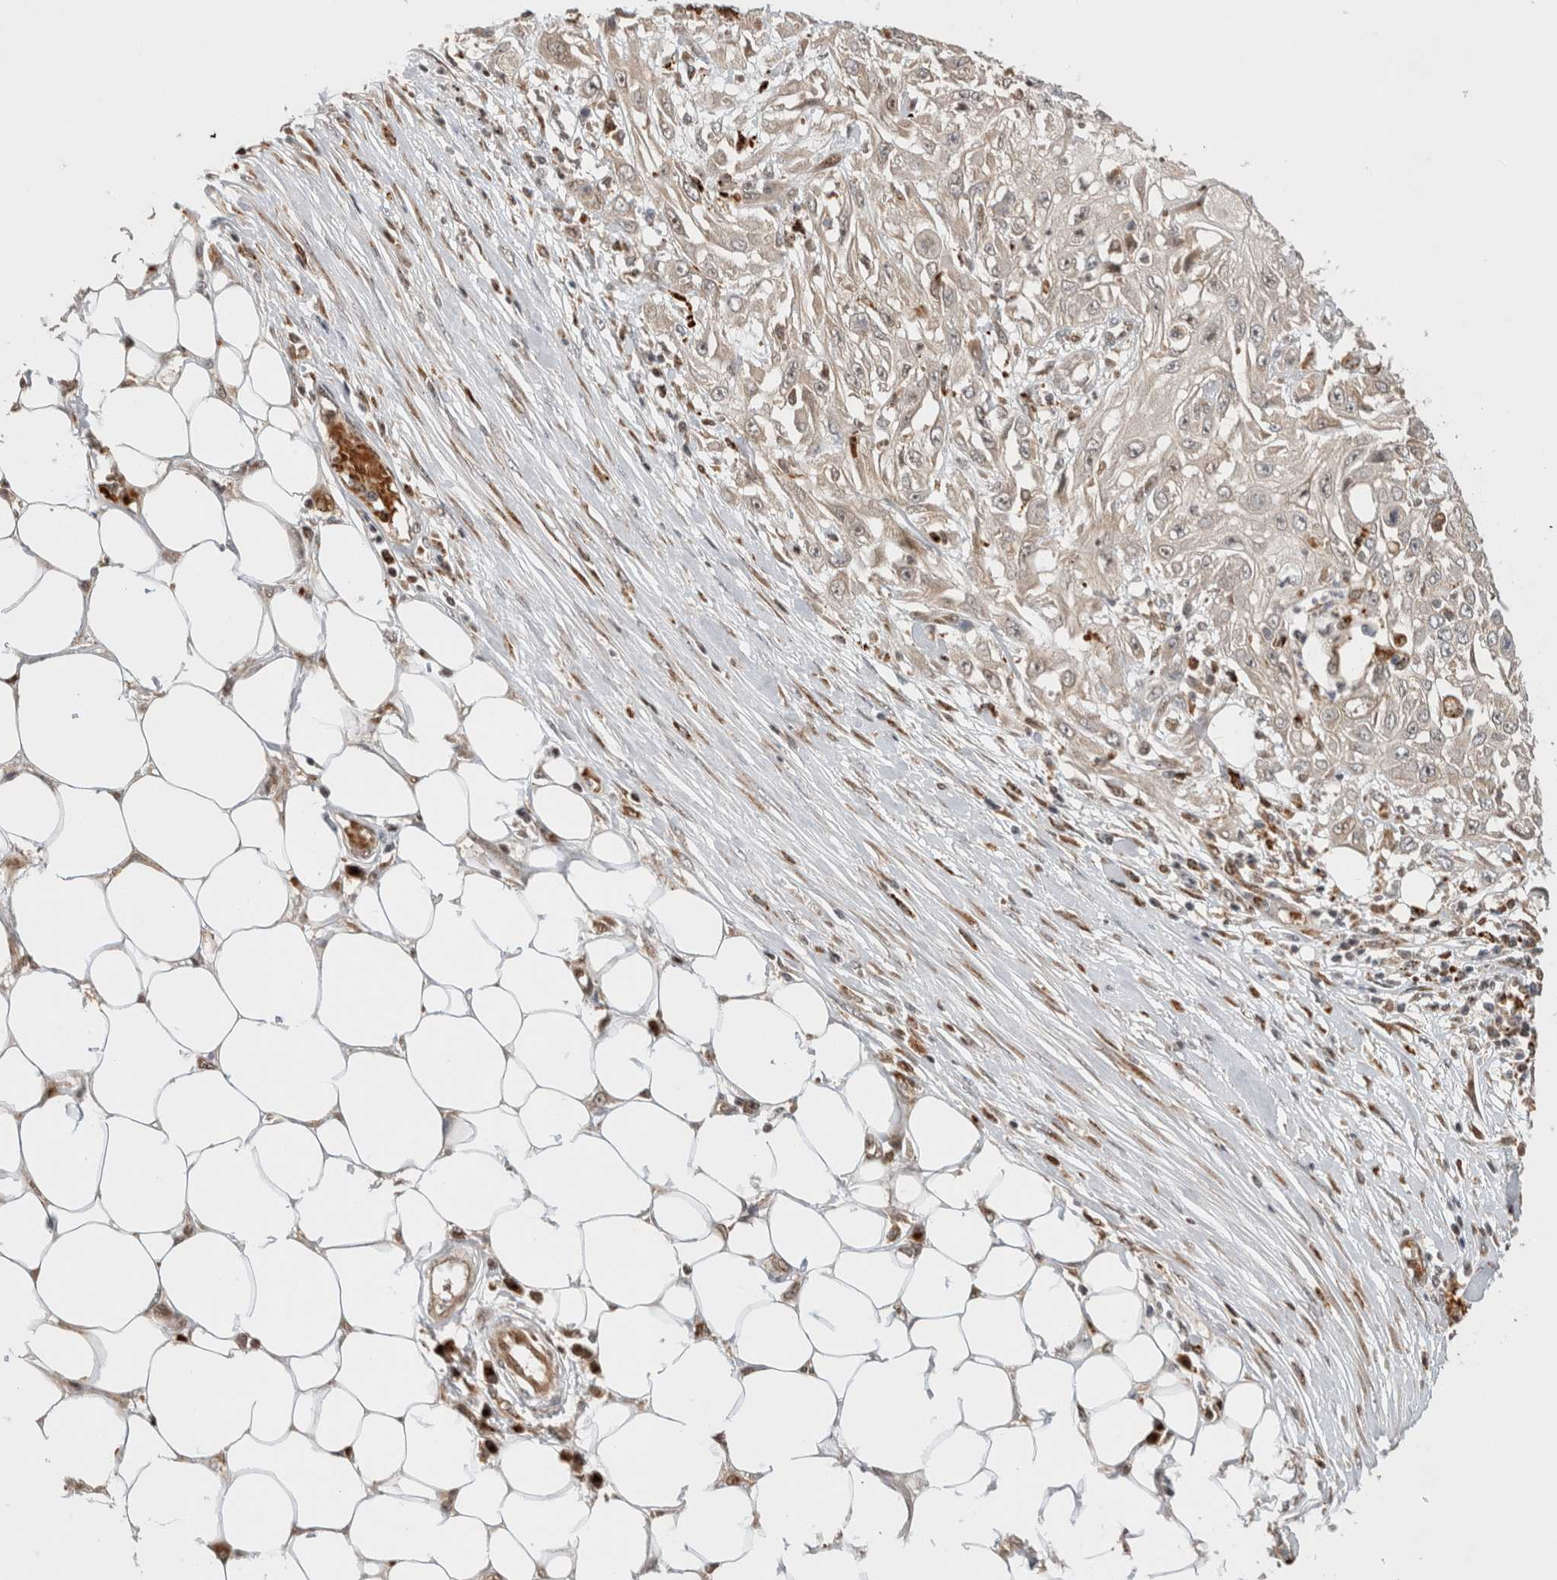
{"staining": {"intensity": "weak", "quantity": "<25%", "location": "cytoplasmic/membranous"}, "tissue": "skin cancer", "cell_type": "Tumor cells", "image_type": "cancer", "snomed": [{"axis": "morphology", "description": "Squamous cell carcinoma, NOS"}, {"axis": "morphology", "description": "Squamous cell carcinoma, metastatic, NOS"}, {"axis": "topography", "description": "Skin"}, {"axis": "topography", "description": "Lymph node"}], "caption": "Immunohistochemical staining of skin metastatic squamous cell carcinoma demonstrates no significant positivity in tumor cells. (Stains: DAB IHC with hematoxylin counter stain, Microscopy: brightfield microscopy at high magnification).", "gene": "OTUD6B", "patient": {"sex": "male", "age": 75}}